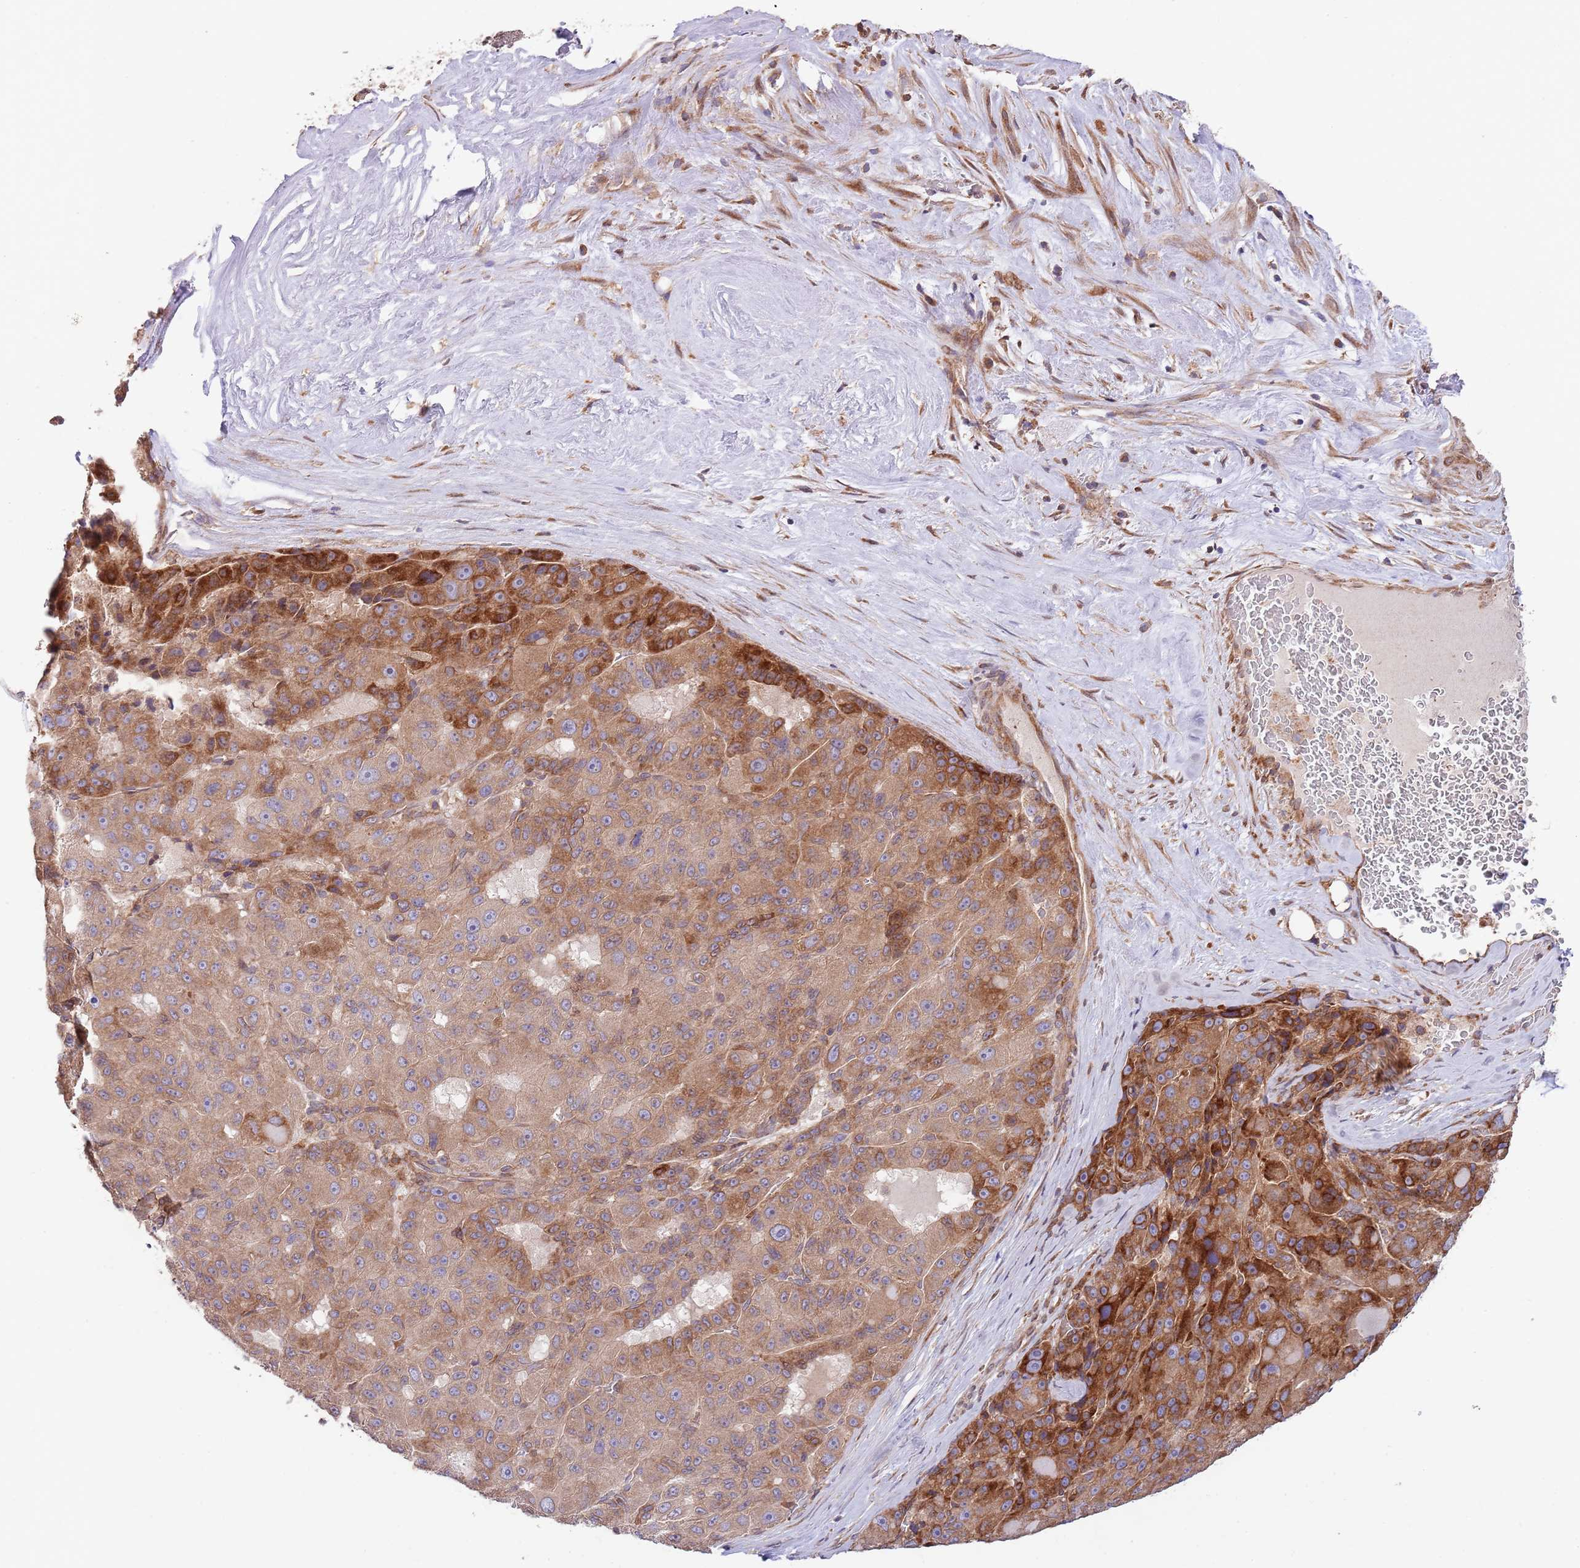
{"staining": {"intensity": "strong", "quantity": "25%-75%", "location": "cytoplasmic/membranous"}, "tissue": "liver cancer", "cell_type": "Tumor cells", "image_type": "cancer", "snomed": [{"axis": "morphology", "description": "Carcinoma, Hepatocellular, NOS"}, {"axis": "topography", "description": "Liver"}], "caption": "A brown stain labels strong cytoplasmic/membranous expression of a protein in liver cancer (hepatocellular carcinoma) tumor cells.", "gene": "RNF19B", "patient": {"sex": "male", "age": 76}}